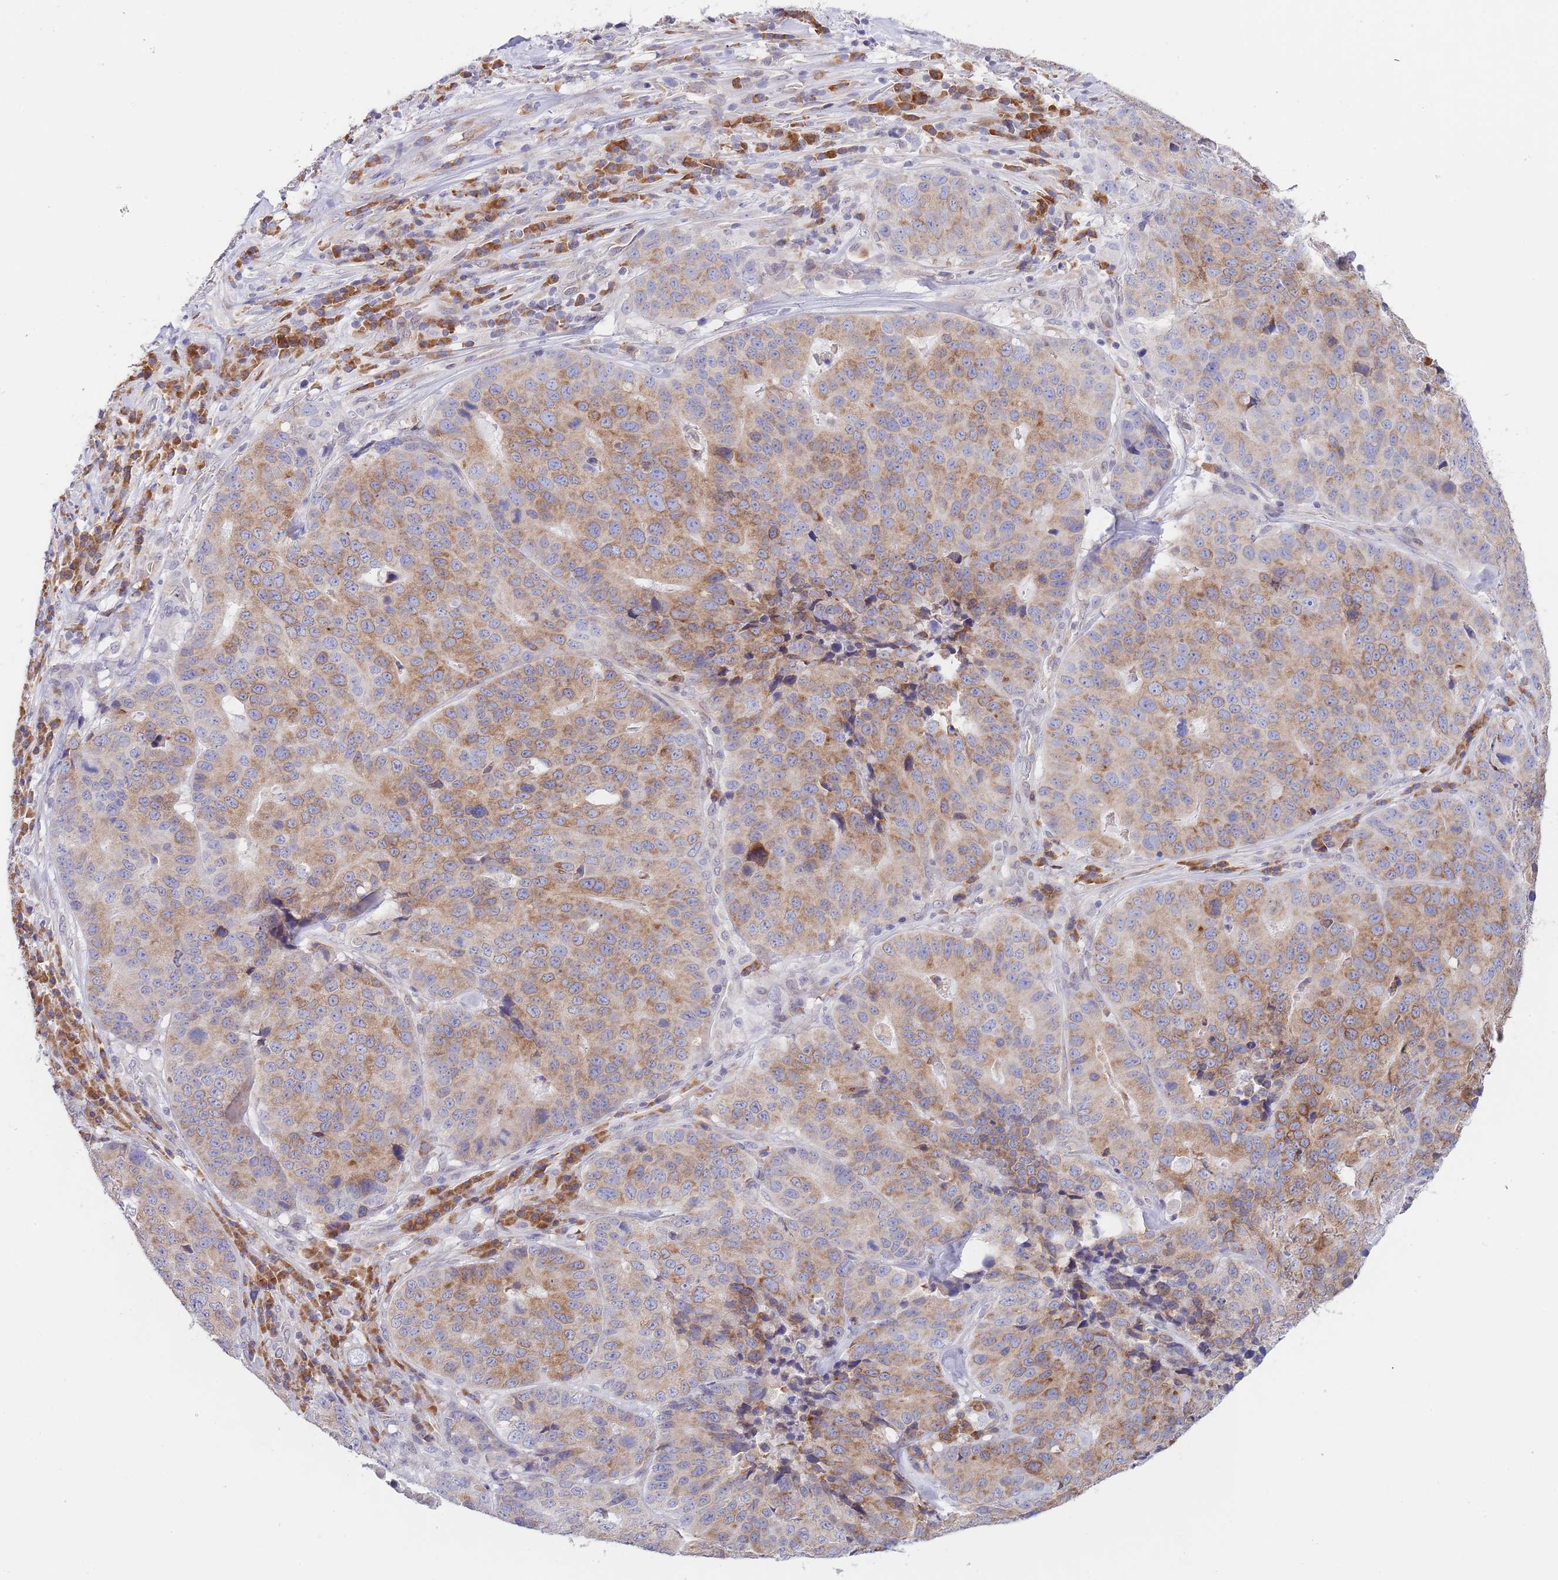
{"staining": {"intensity": "moderate", "quantity": ">75%", "location": "cytoplasmic/membranous"}, "tissue": "stomach cancer", "cell_type": "Tumor cells", "image_type": "cancer", "snomed": [{"axis": "morphology", "description": "Adenocarcinoma, NOS"}, {"axis": "topography", "description": "Stomach"}], "caption": "Stomach cancer (adenocarcinoma) stained with DAB immunohistochemistry (IHC) demonstrates medium levels of moderate cytoplasmic/membranous staining in approximately >75% of tumor cells. The staining was performed using DAB, with brown indicating positive protein expression. Nuclei are stained blue with hematoxylin.", "gene": "EBPL", "patient": {"sex": "male", "age": 71}}